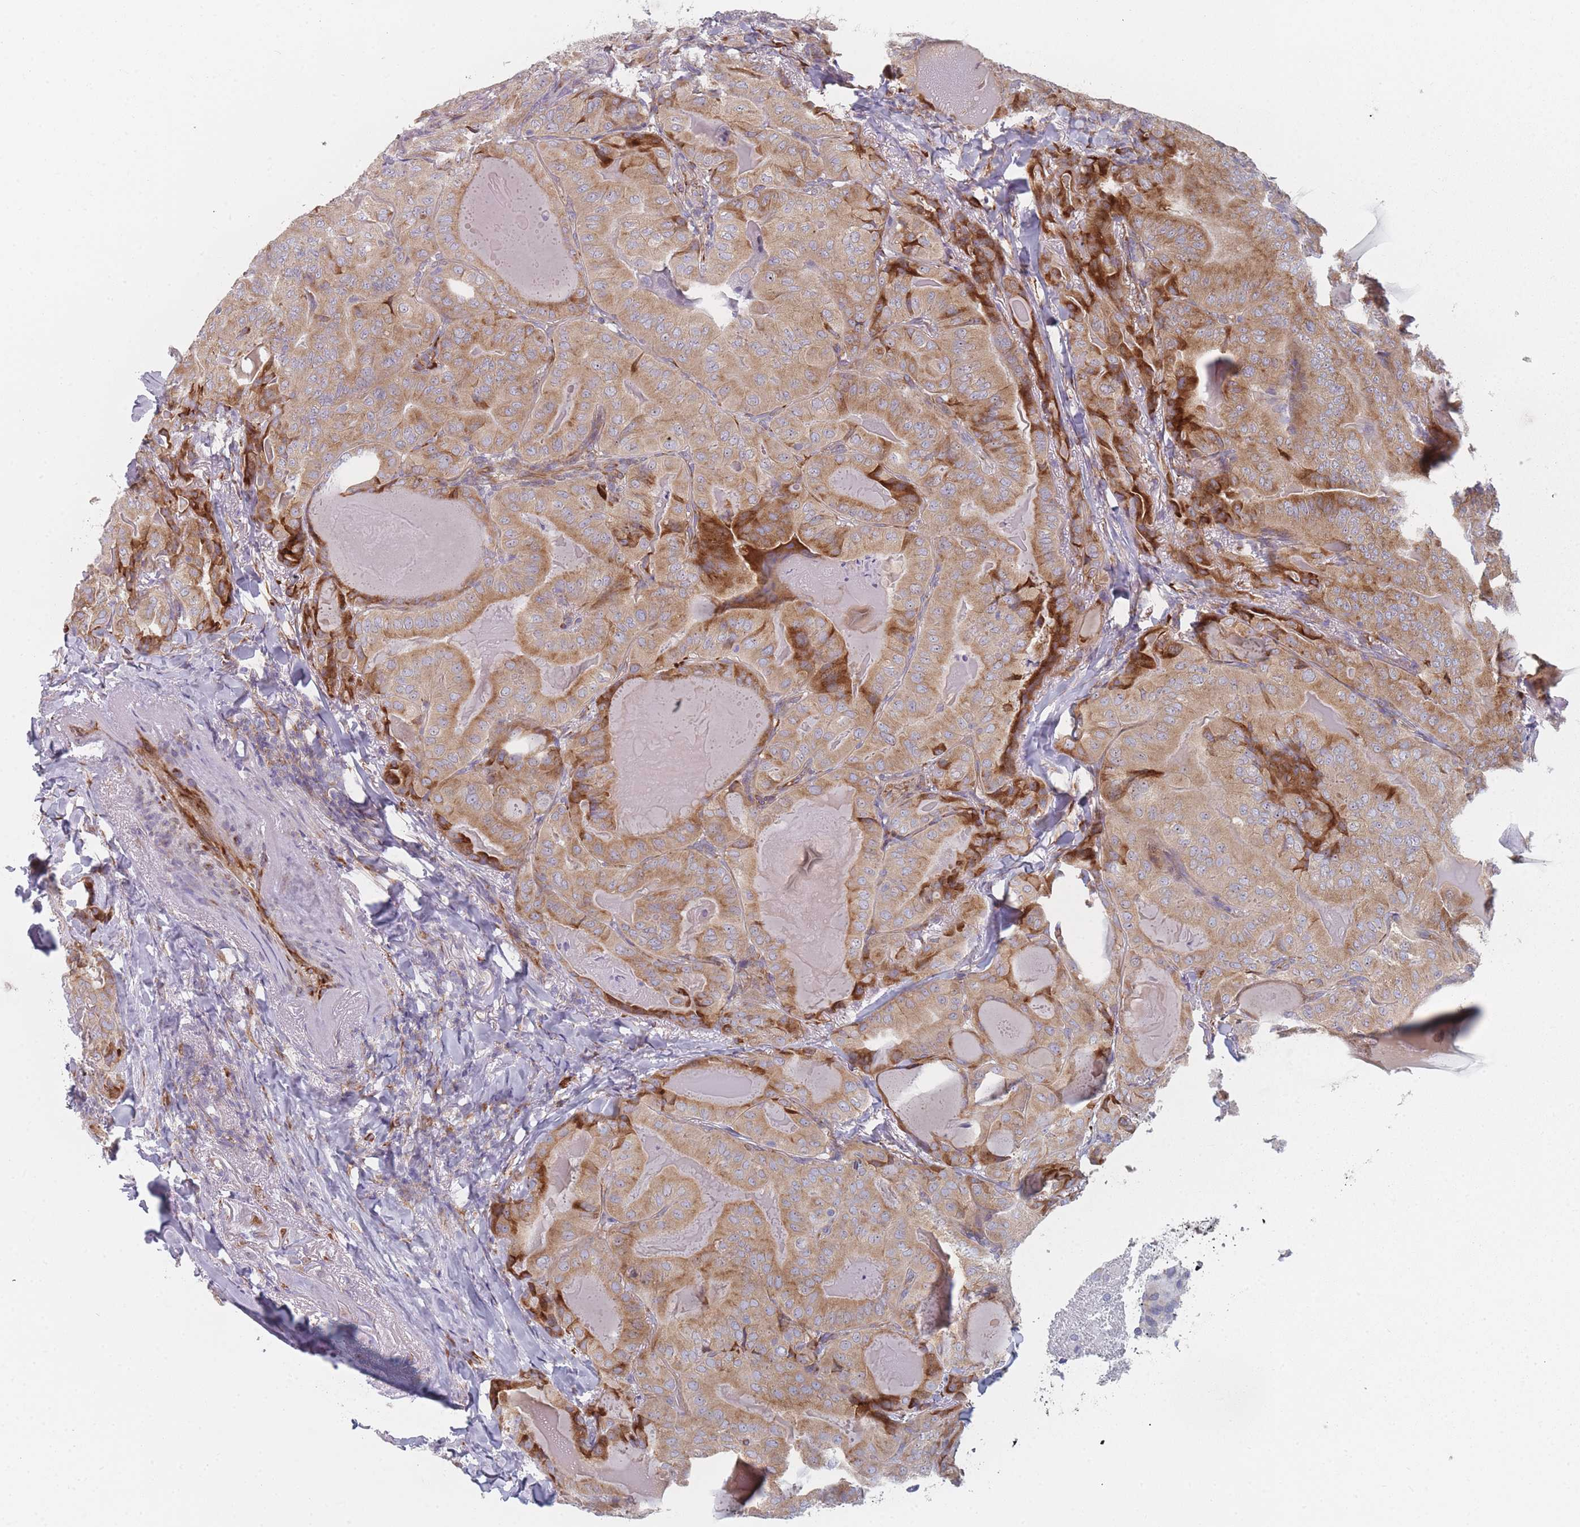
{"staining": {"intensity": "moderate", "quantity": ">75%", "location": "cytoplasmic/membranous"}, "tissue": "thyroid cancer", "cell_type": "Tumor cells", "image_type": "cancer", "snomed": [{"axis": "morphology", "description": "Papillary adenocarcinoma, NOS"}, {"axis": "topography", "description": "Thyroid gland"}], "caption": "Thyroid papillary adenocarcinoma was stained to show a protein in brown. There is medium levels of moderate cytoplasmic/membranous staining in approximately >75% of tumor cells.", "gene": "CACNG5", "patient": {"sex": "female", "age": 68}}